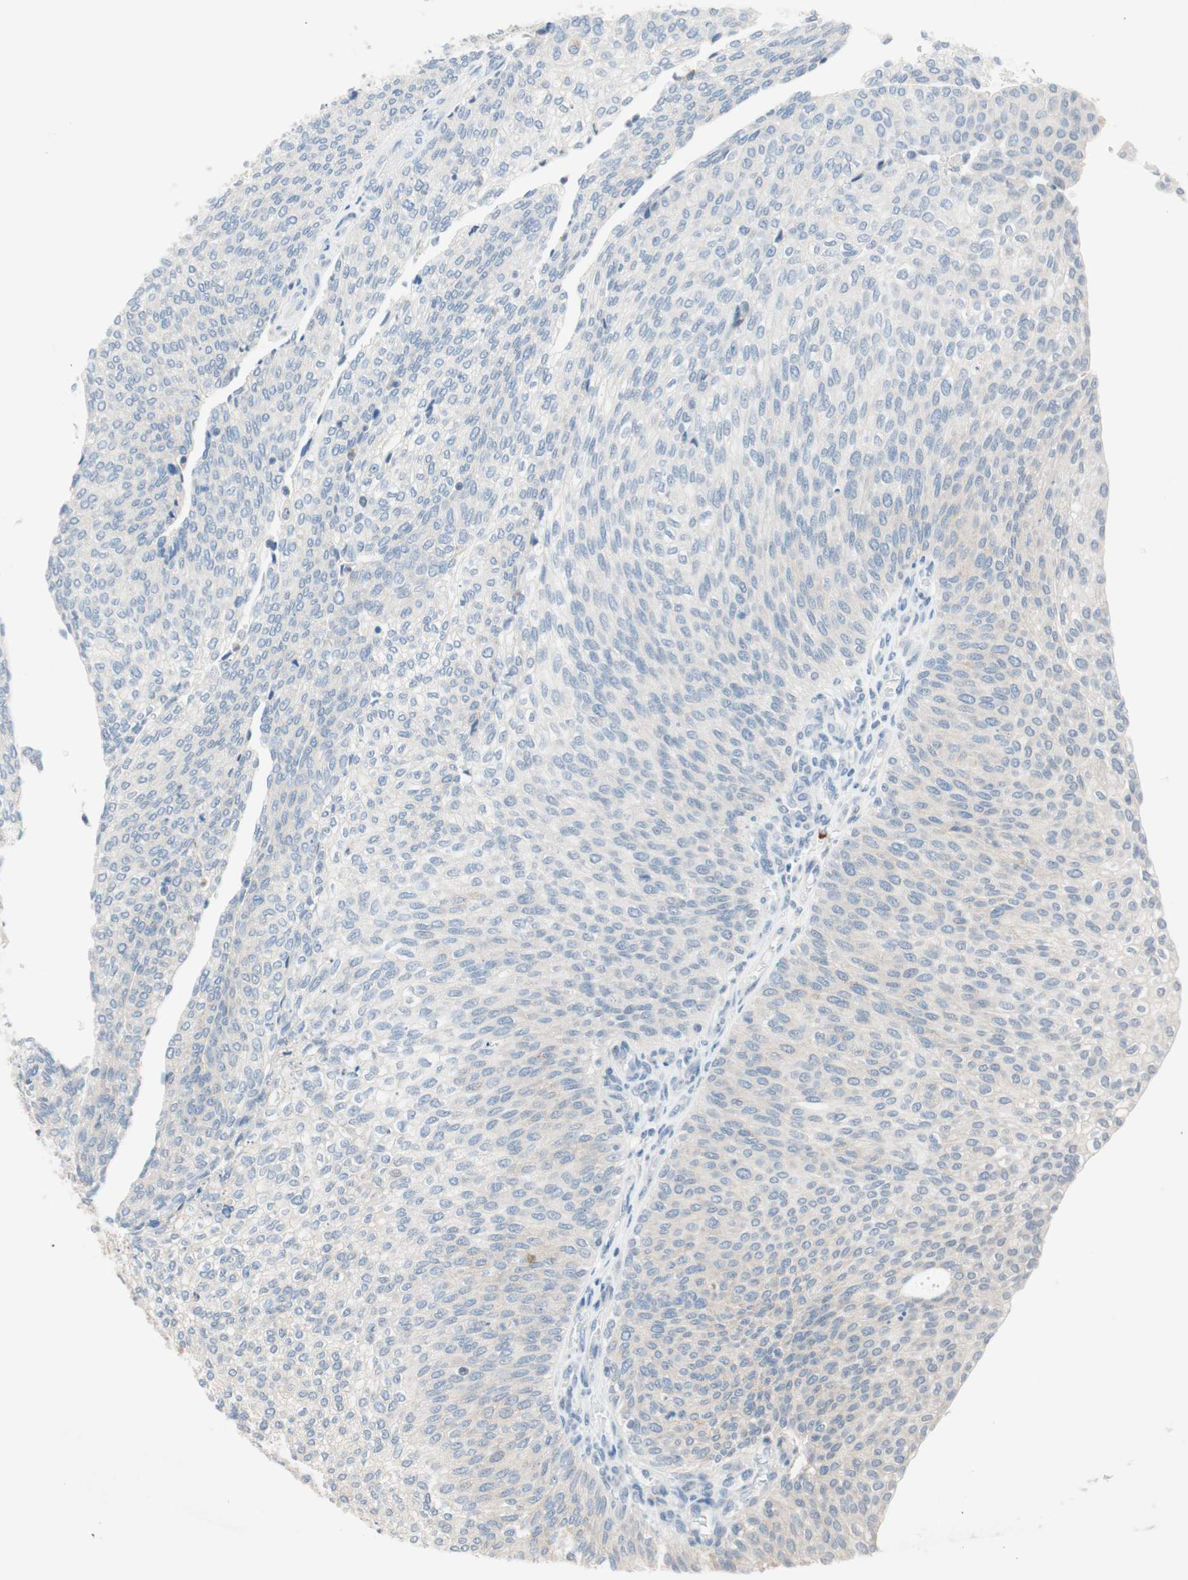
{"staining": {"intensity": "negative", "quantity": "none", "location": "none"}, "tissue": "urothelial cancer", "cell_type": "Tumor cells", "image_type": "cancer", "snomed": [{"axis": "morphology", "description": "Urothelial carcinoma, Low grade"}, {"axis": "topography", "description": "Urinary bladder"}], "caption": "Micrograph shows no protein positivity in tumor cells of urothelial carcinoma (low-grade) tissue.", "gene": "PDZK1", "patient": {"sex": "female", "age": 79}}